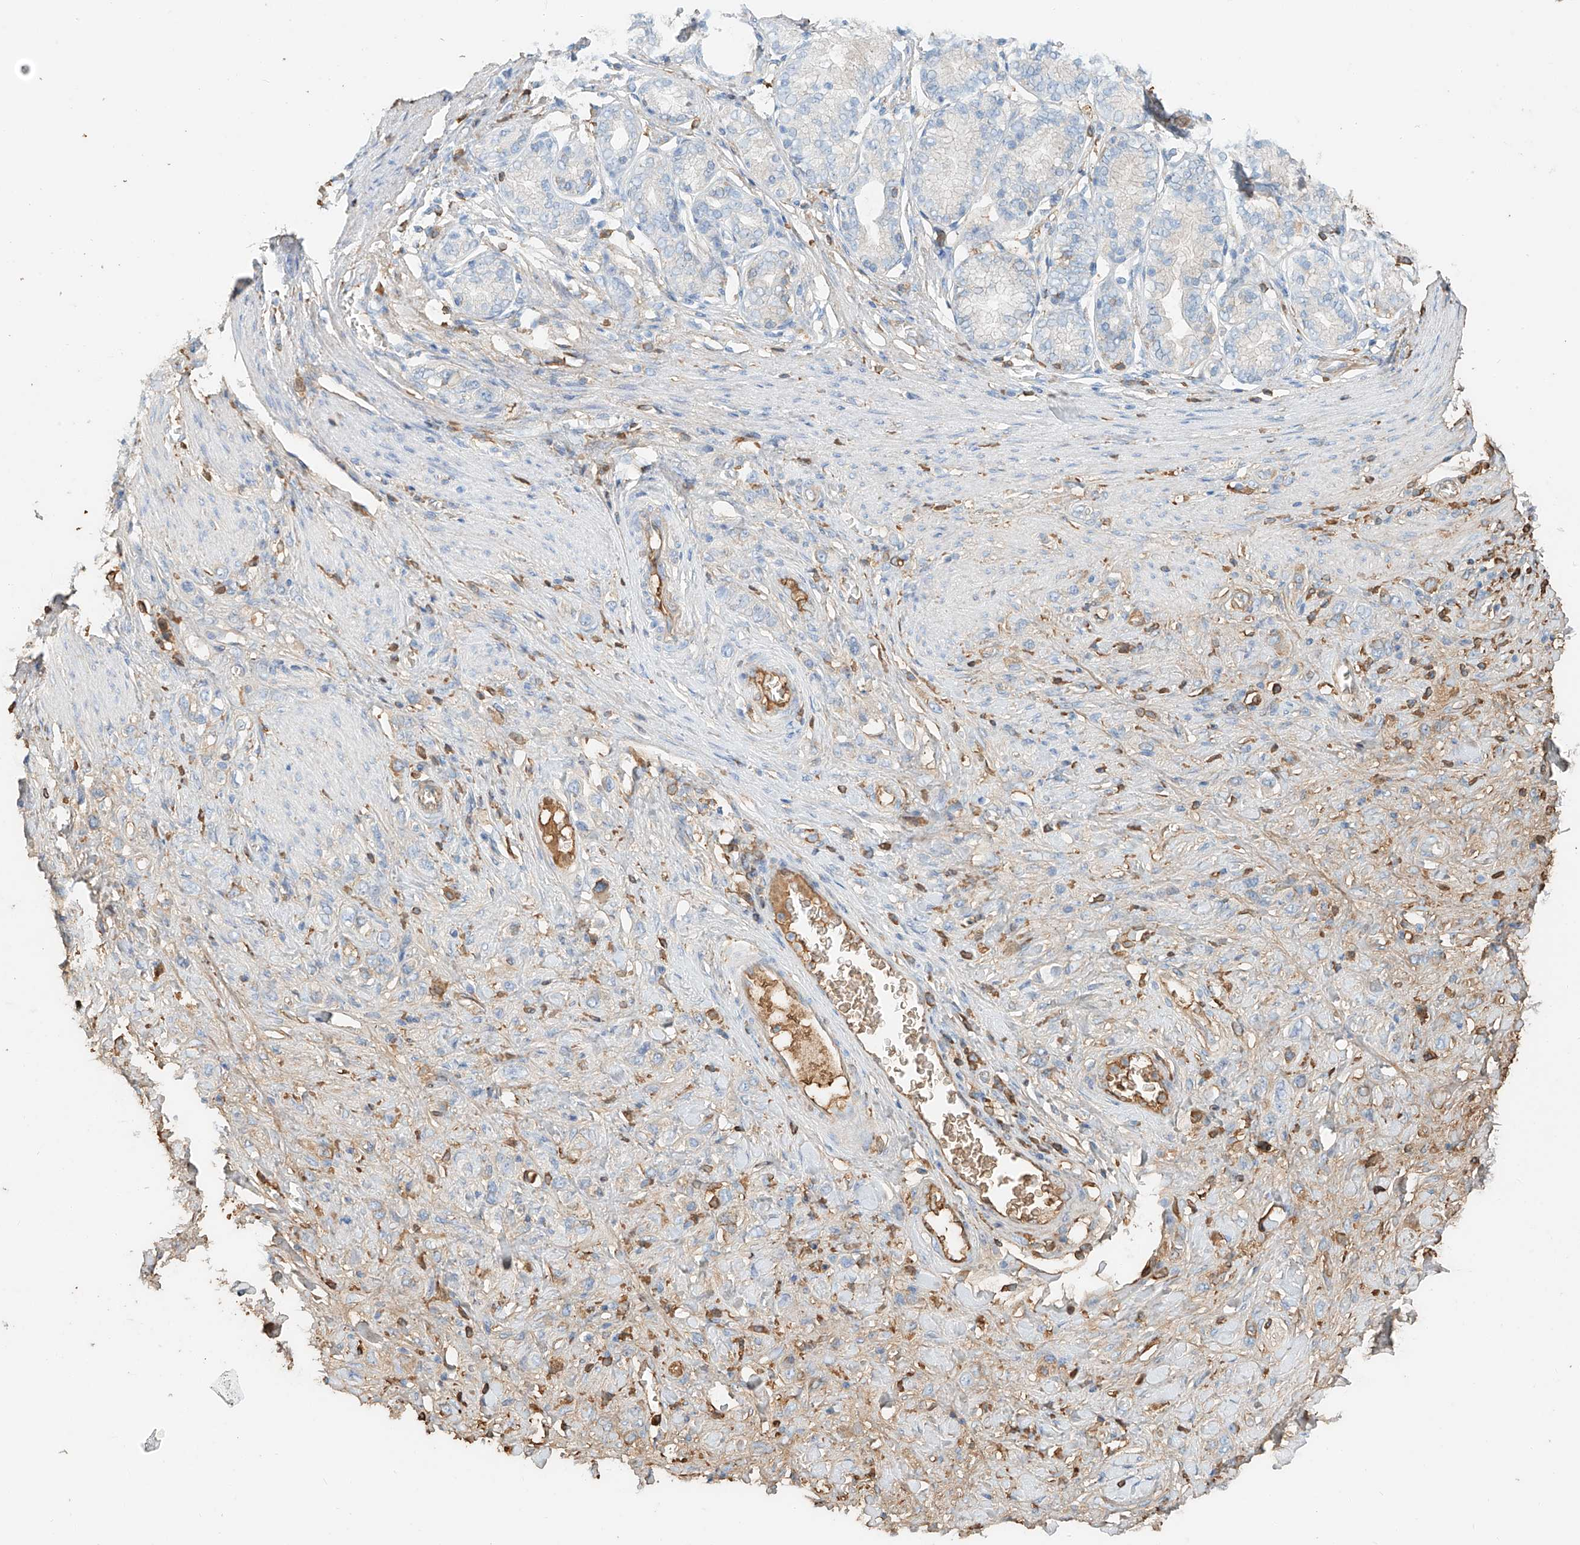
{"staining": {"intensity": "moderate", "quantity": "25%-75%", "location": "cytoplasmic/membranous"}, "tissue": "stomach cancer", "cell_type": "Tumor cells", "image_type": "cancer", "snomed": [{"axis": "morphology", "description": "Normal tissue, NOS"}, {"axis": "morphology", "description": "Adenocarcinoma, NOS"}, {"axis": "topography", "description": "Stomach, upper"}, {"axis": "topography", "description": "Stomach"}], "caption": "Protein staining of stomach cancer tissue exhibits moderate cytoplasmic/membranous positivity in about 25%-75% of tumor cells.", "gene": "ZFP30", "patient": {"sex": "female", "age": 65}}